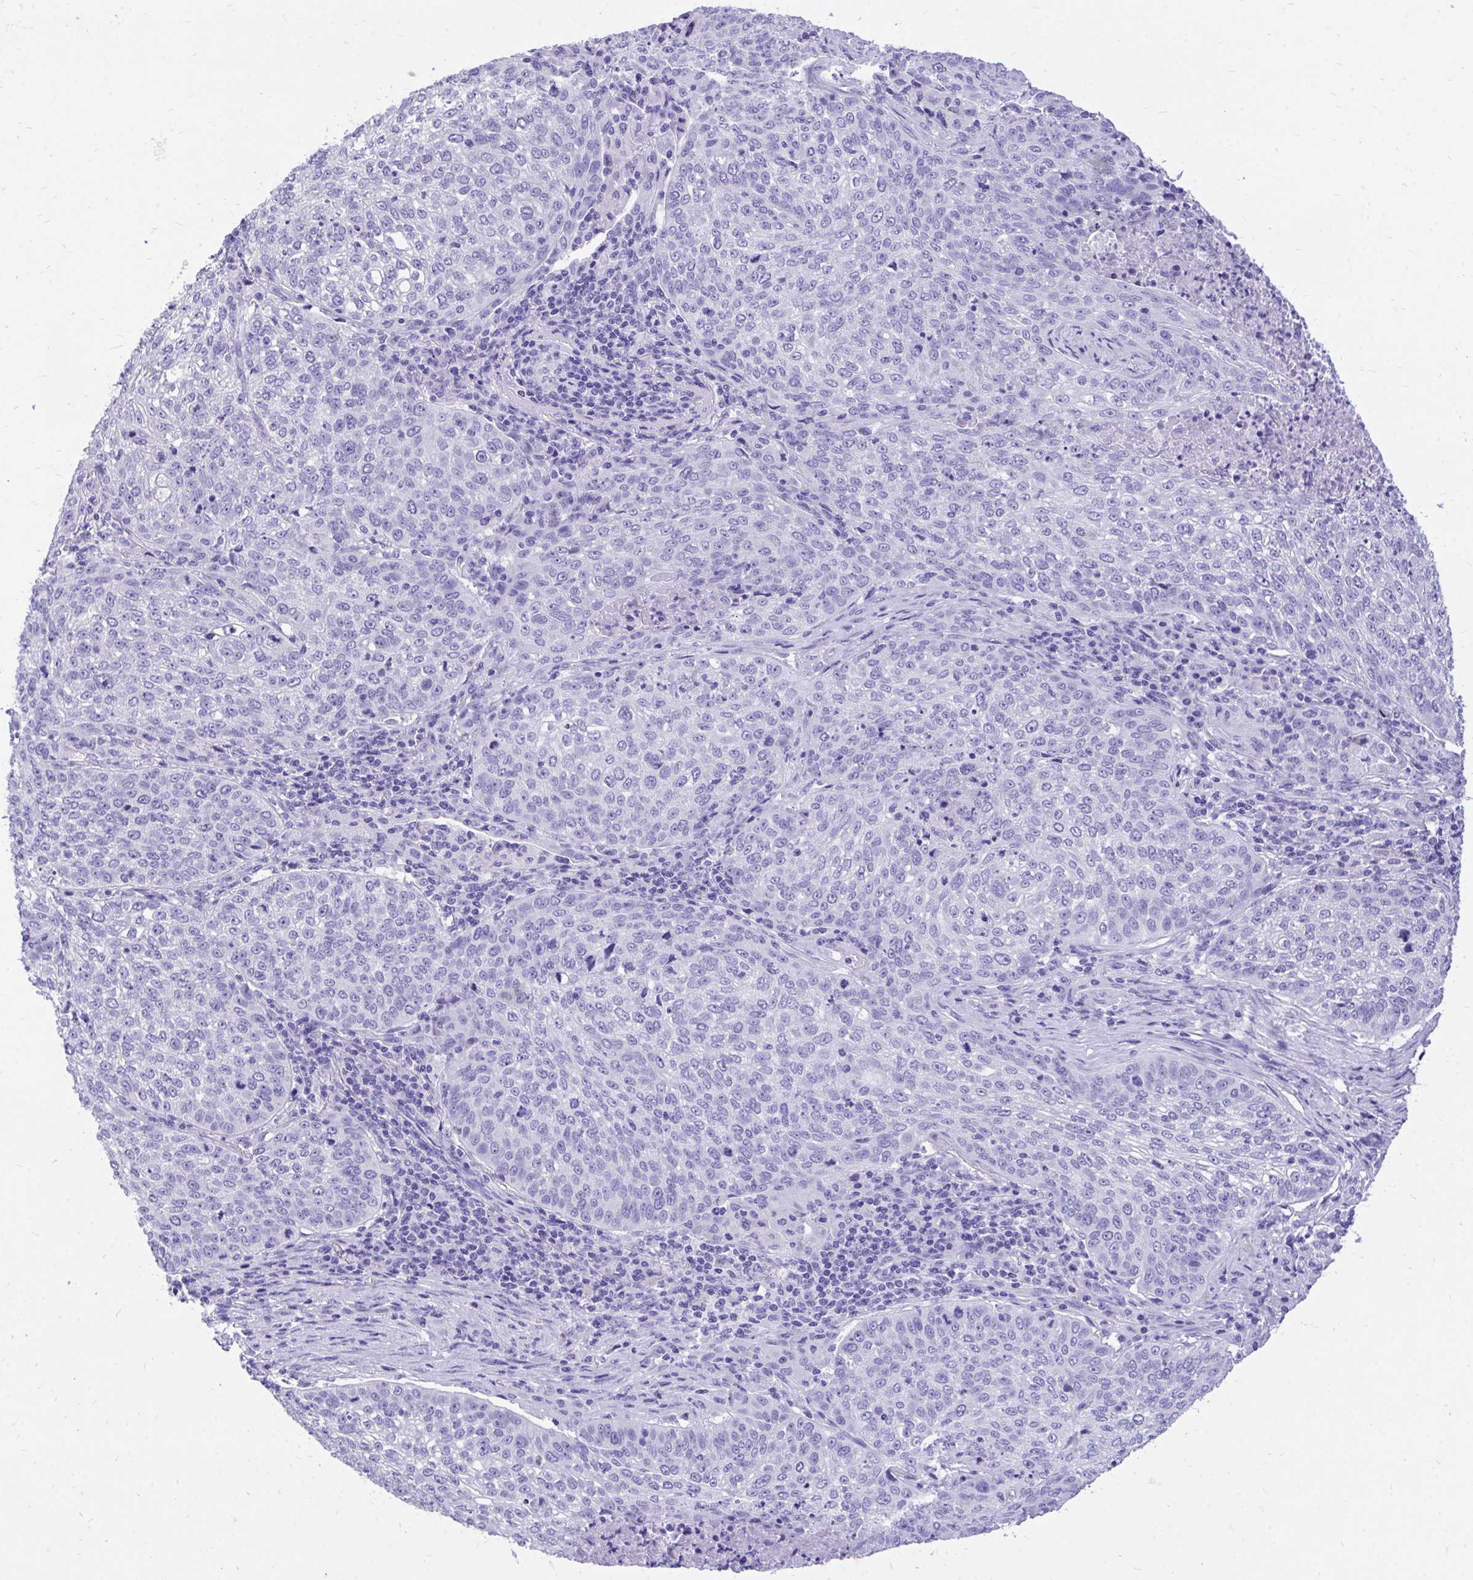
{"staining": {"intensity": "negative", "quantity": "none", "location": "none"}, "tissue": "lung cancer", "cell_type": "Tumor cells", "image_type": "cancer", "snomed": [{"axis": "morphology", "description": "Squamous cell carcinoma, NOS"}, {"axis": "topography", "description": "Lung"}], "caption": "Squamous cell carcinoma (lung) was stained to show a protein in brown. There is no significant expression in tumor cells.", "gene": "MON1A", "patient": {"sex": "male", "age": 63}}